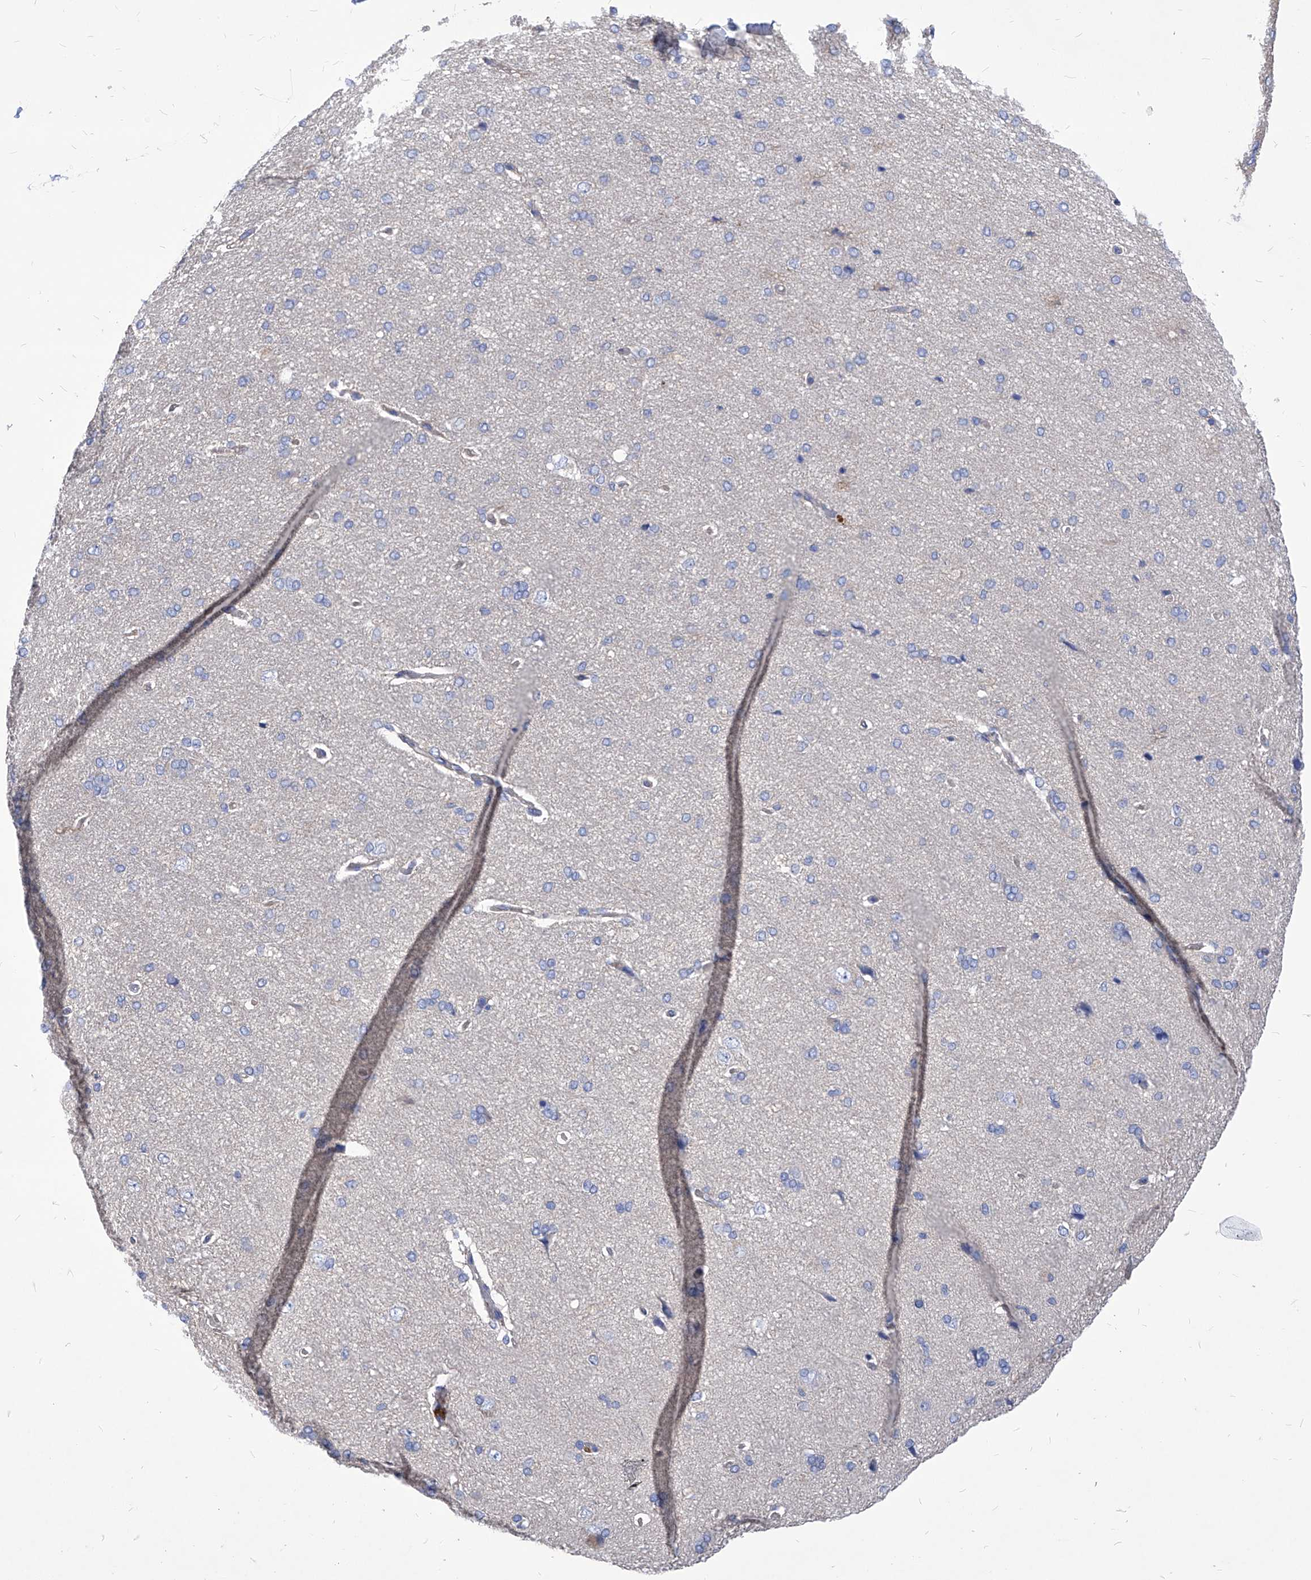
{"staining": {"intensity": "negative", "quantity": "none", "location": "none"}, "tissue": "cerebral cortex", "cell_type": "Endothelial cells", "image_type": "normal", "snomed": [{"axis": "morphology", "description": "Normal tissue, NOS"}, {"axis": "topography", "description": "Cerebral cortex"}], "caption": "The immunohistochemistry photomicrograph has no significant expression in endothelial cells of cerebral cortex. (Stains: DAB (3,3'-diaminobenzidine) immunohistochemistry with hematoxylin counter stain, Microscopy: brightfield microscopy at high magnification).", "gene": "XPNPEP1", "patient": {"sex": "male", "age": 62}}